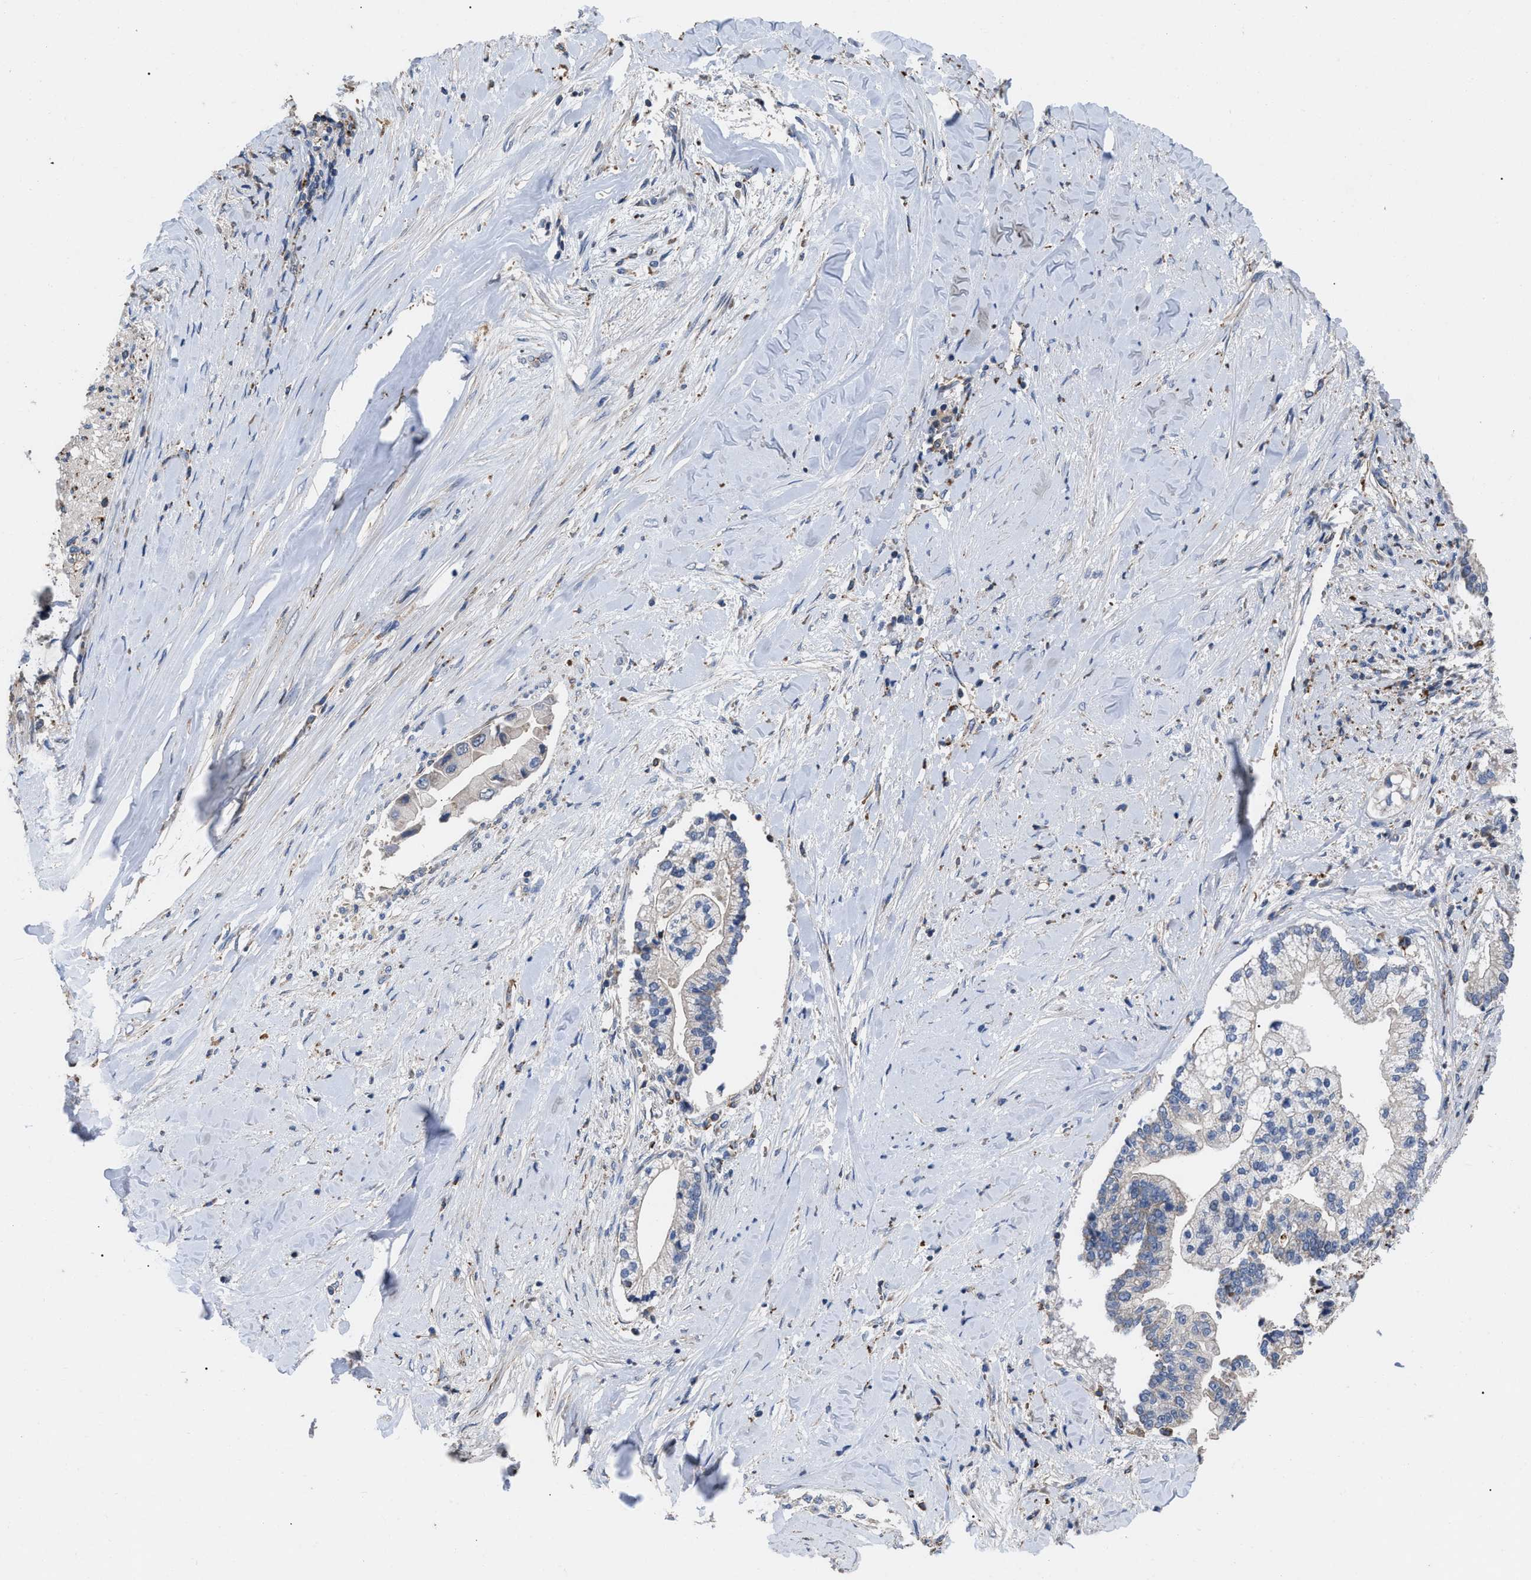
{"staining": {"intensity": "negative", "quantity": "none", "location": "none"}, "tissue": "liver cancer", "cell_type": "Tumor cells", "image_type": "cancer", "snomed": [{"axis": "morphology", "description": "Cholangiocarcinoma"}, {"axis": "topography", "description": "Liver"}], "caption": "The IHC histopathology image has no significant expression in tumor cells of liver cholangiocarcinoma tissue.", "gene": "FAM171A2", "patient": {"sex": "male", "age": 50}}